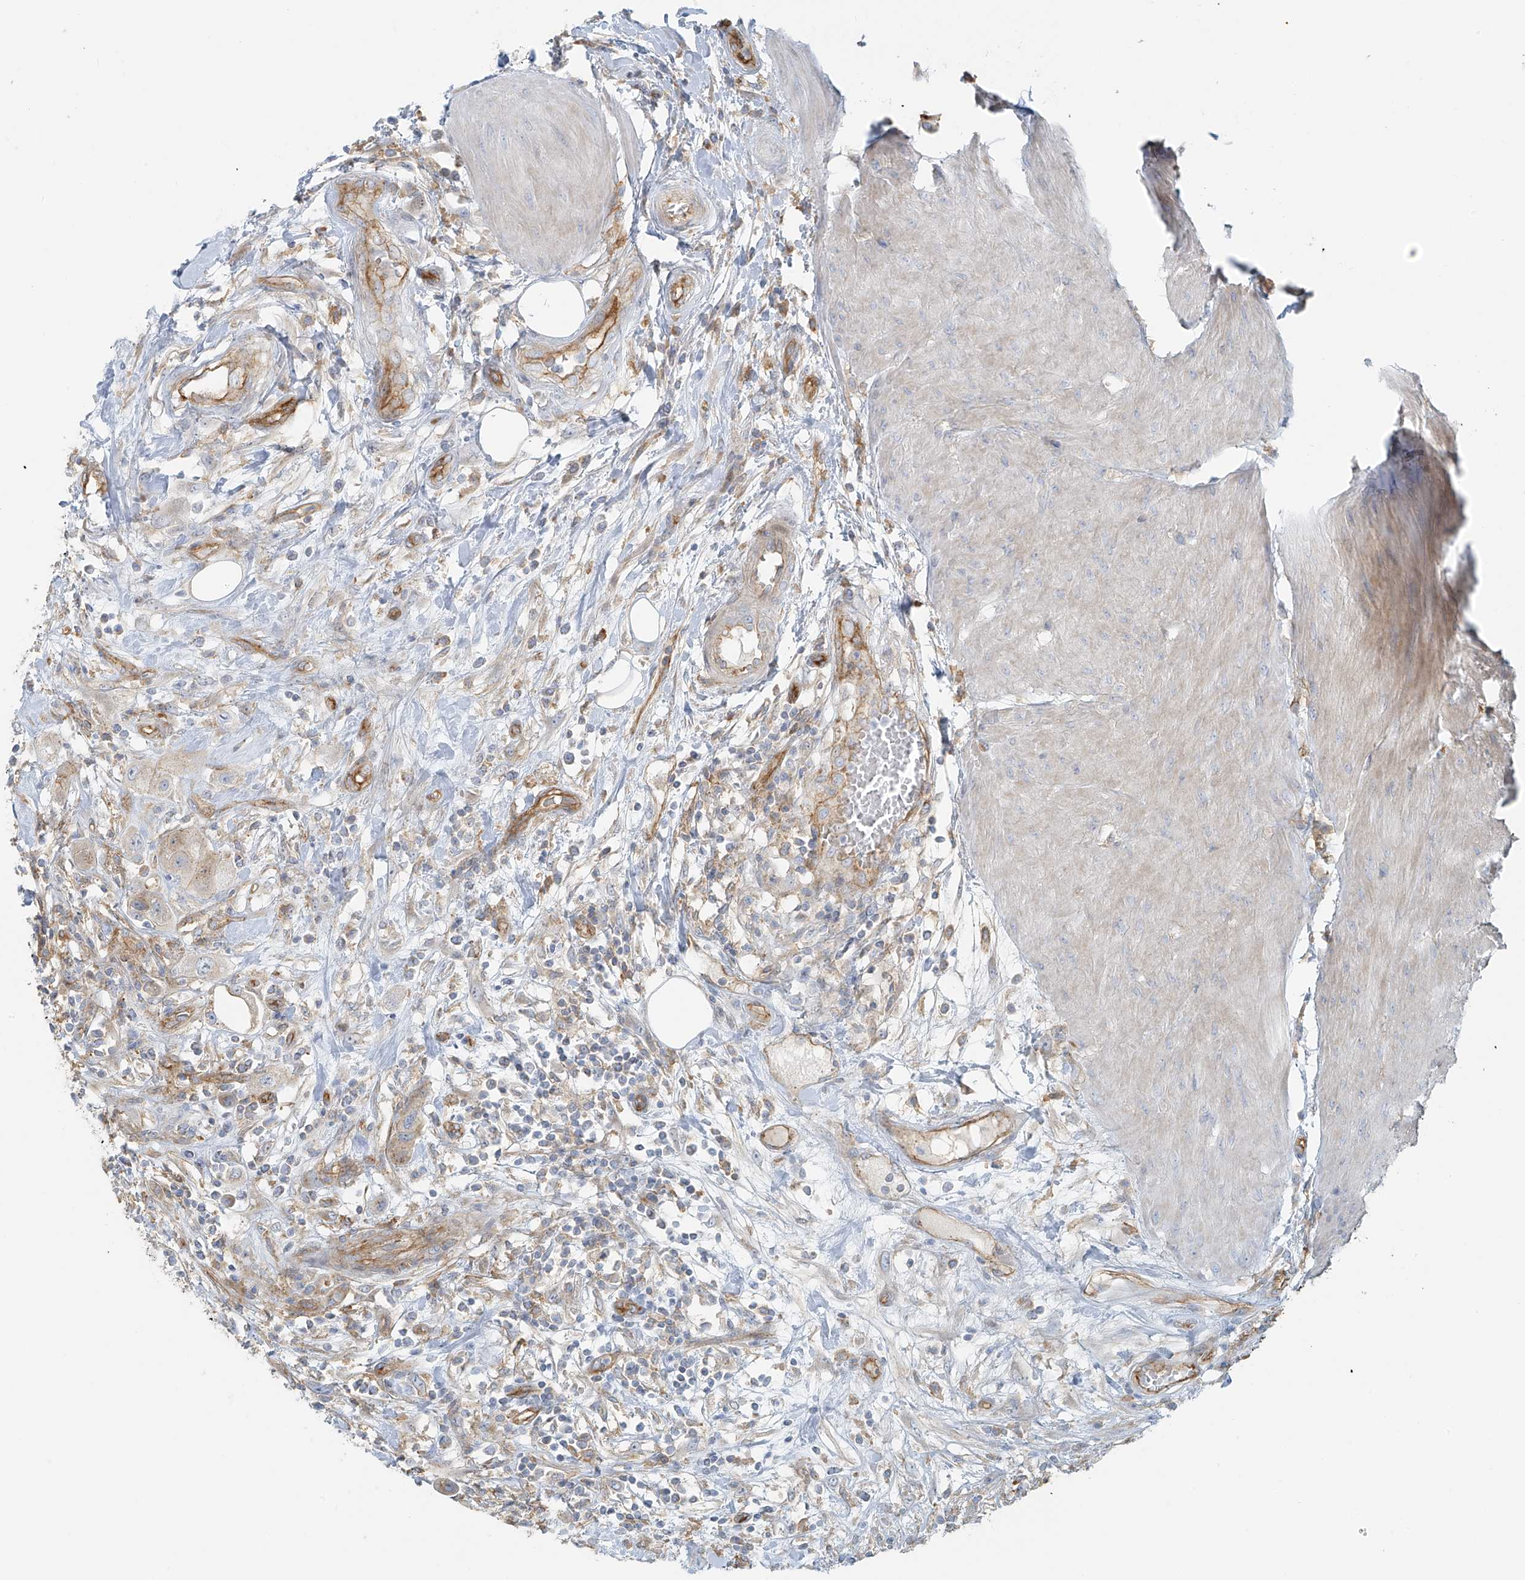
{"staining": {"intensity": "negative", "quantity": "none", "location": "none"}, "tissue": "urothelial cancer", "cell_type": "Tumor cells", "image_type": "cancer", "snomed": [{"axis": "morphology", "description": "Urothelial carcinoma, High grade"}, {"axis": "topography", "description": "Urinary bladder"}], "caption": "High magnification brightfield microscopy of urothelial carcinoma (high-grade) stained with DAB (3,3'-diaminobenzidine) (brown) and counterstained with hematoxylin (blue): tumor cells show no significant expression.", "gene": "VAMP5", "patient": {"sex": "male", "age": 50}}